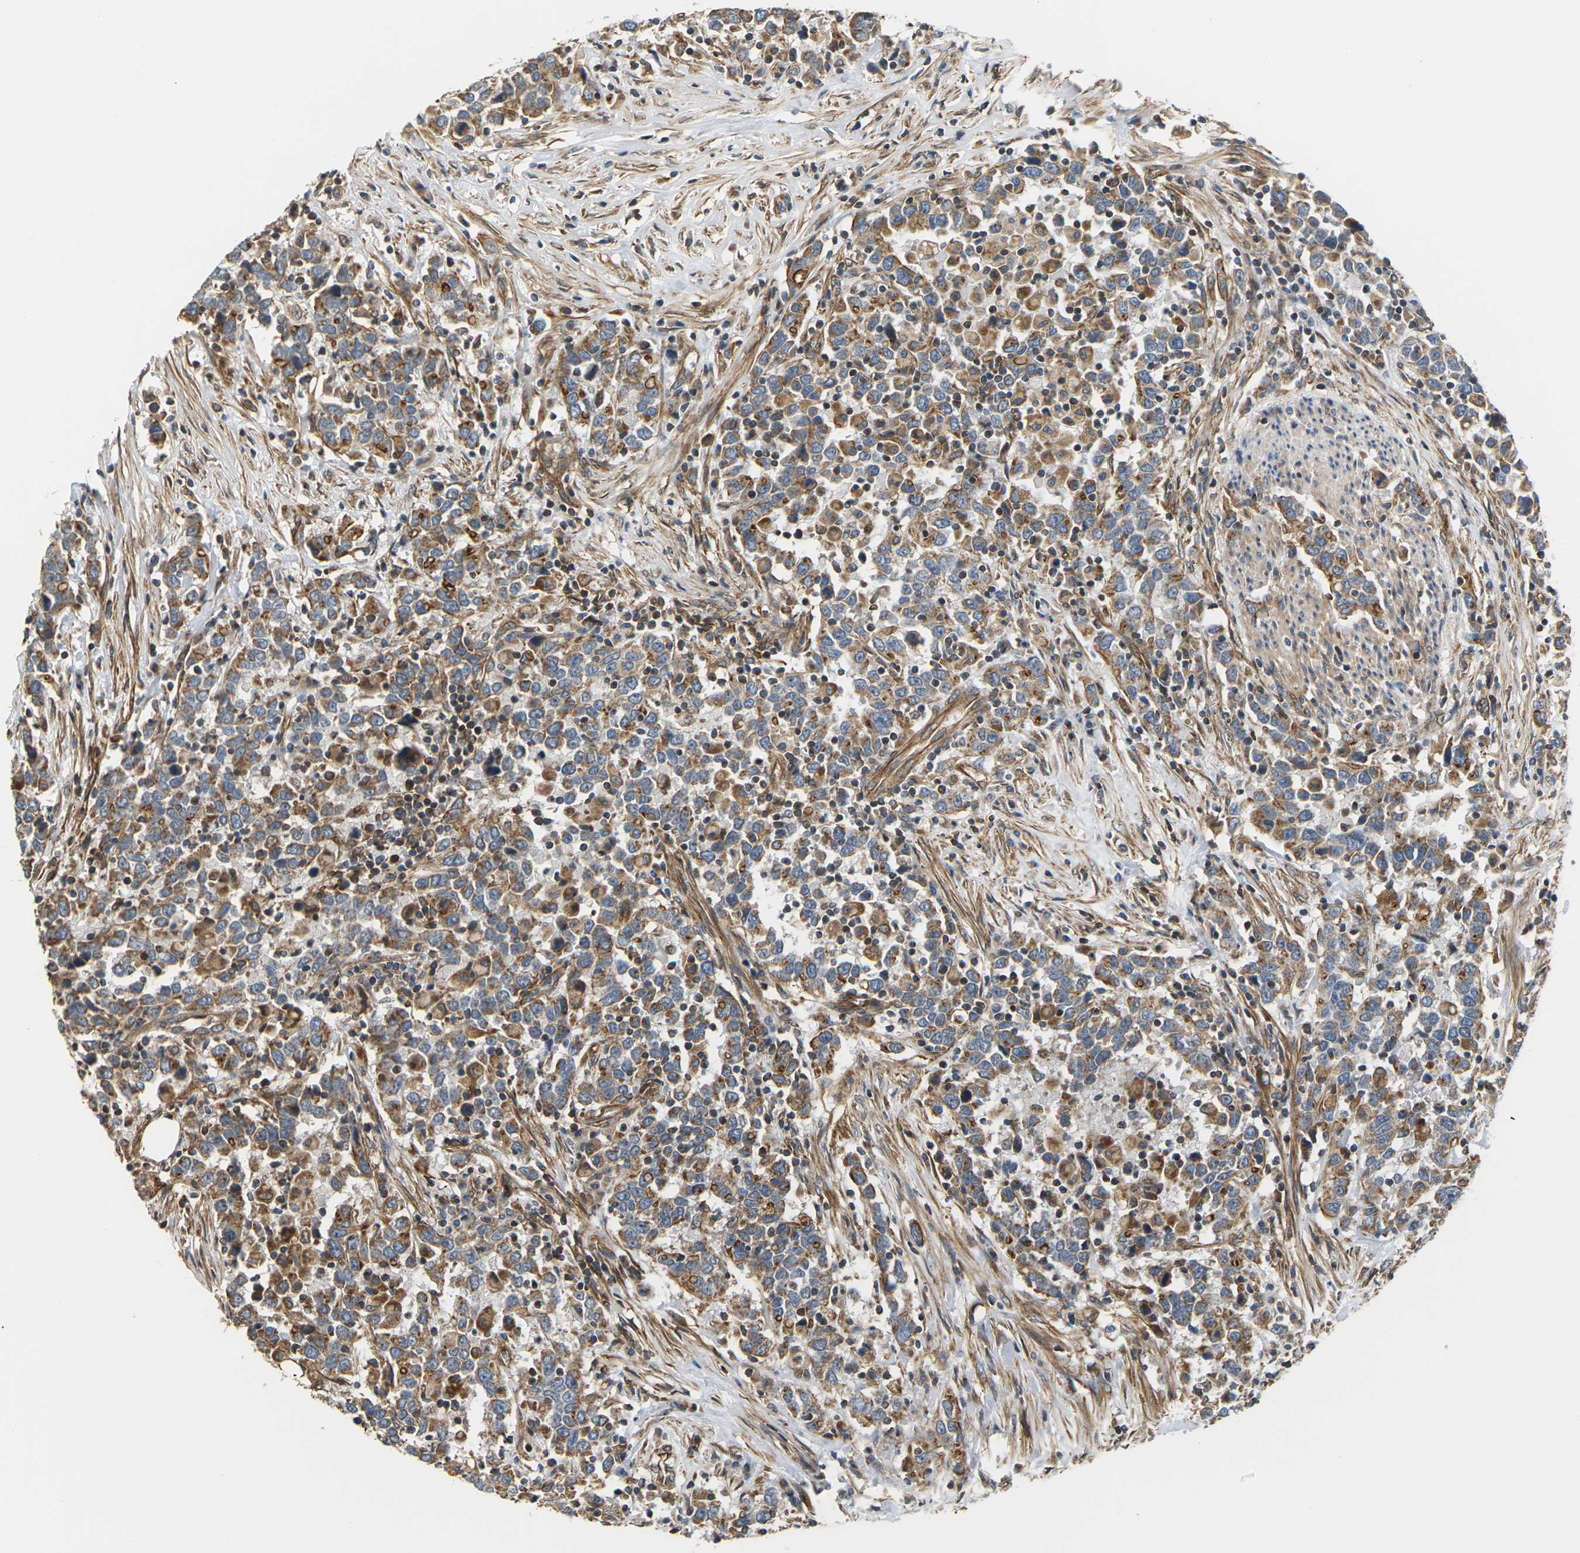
{"staining": {"intensity": "moderate", "quantity": ">75%", "location": "cytoplasmic/membranous"}, "tissue": "urothelial cancer", "cell_type": "Tumor cells", "image_type": "cancer", "snomed": [{"axis": "morphology", "description": "Urothelial carcinoma, High grade"}, {"axis": "topography", "description": "Urinary bladder"}], "caption": "Urothelial cancer stained for a protein (brown) shows moderate cytoplasmic/membranous positive staining in approximately >75% of tumor cells.", "gene": "PCDHB4", "patient": {"sex": "male", "age": 61}}